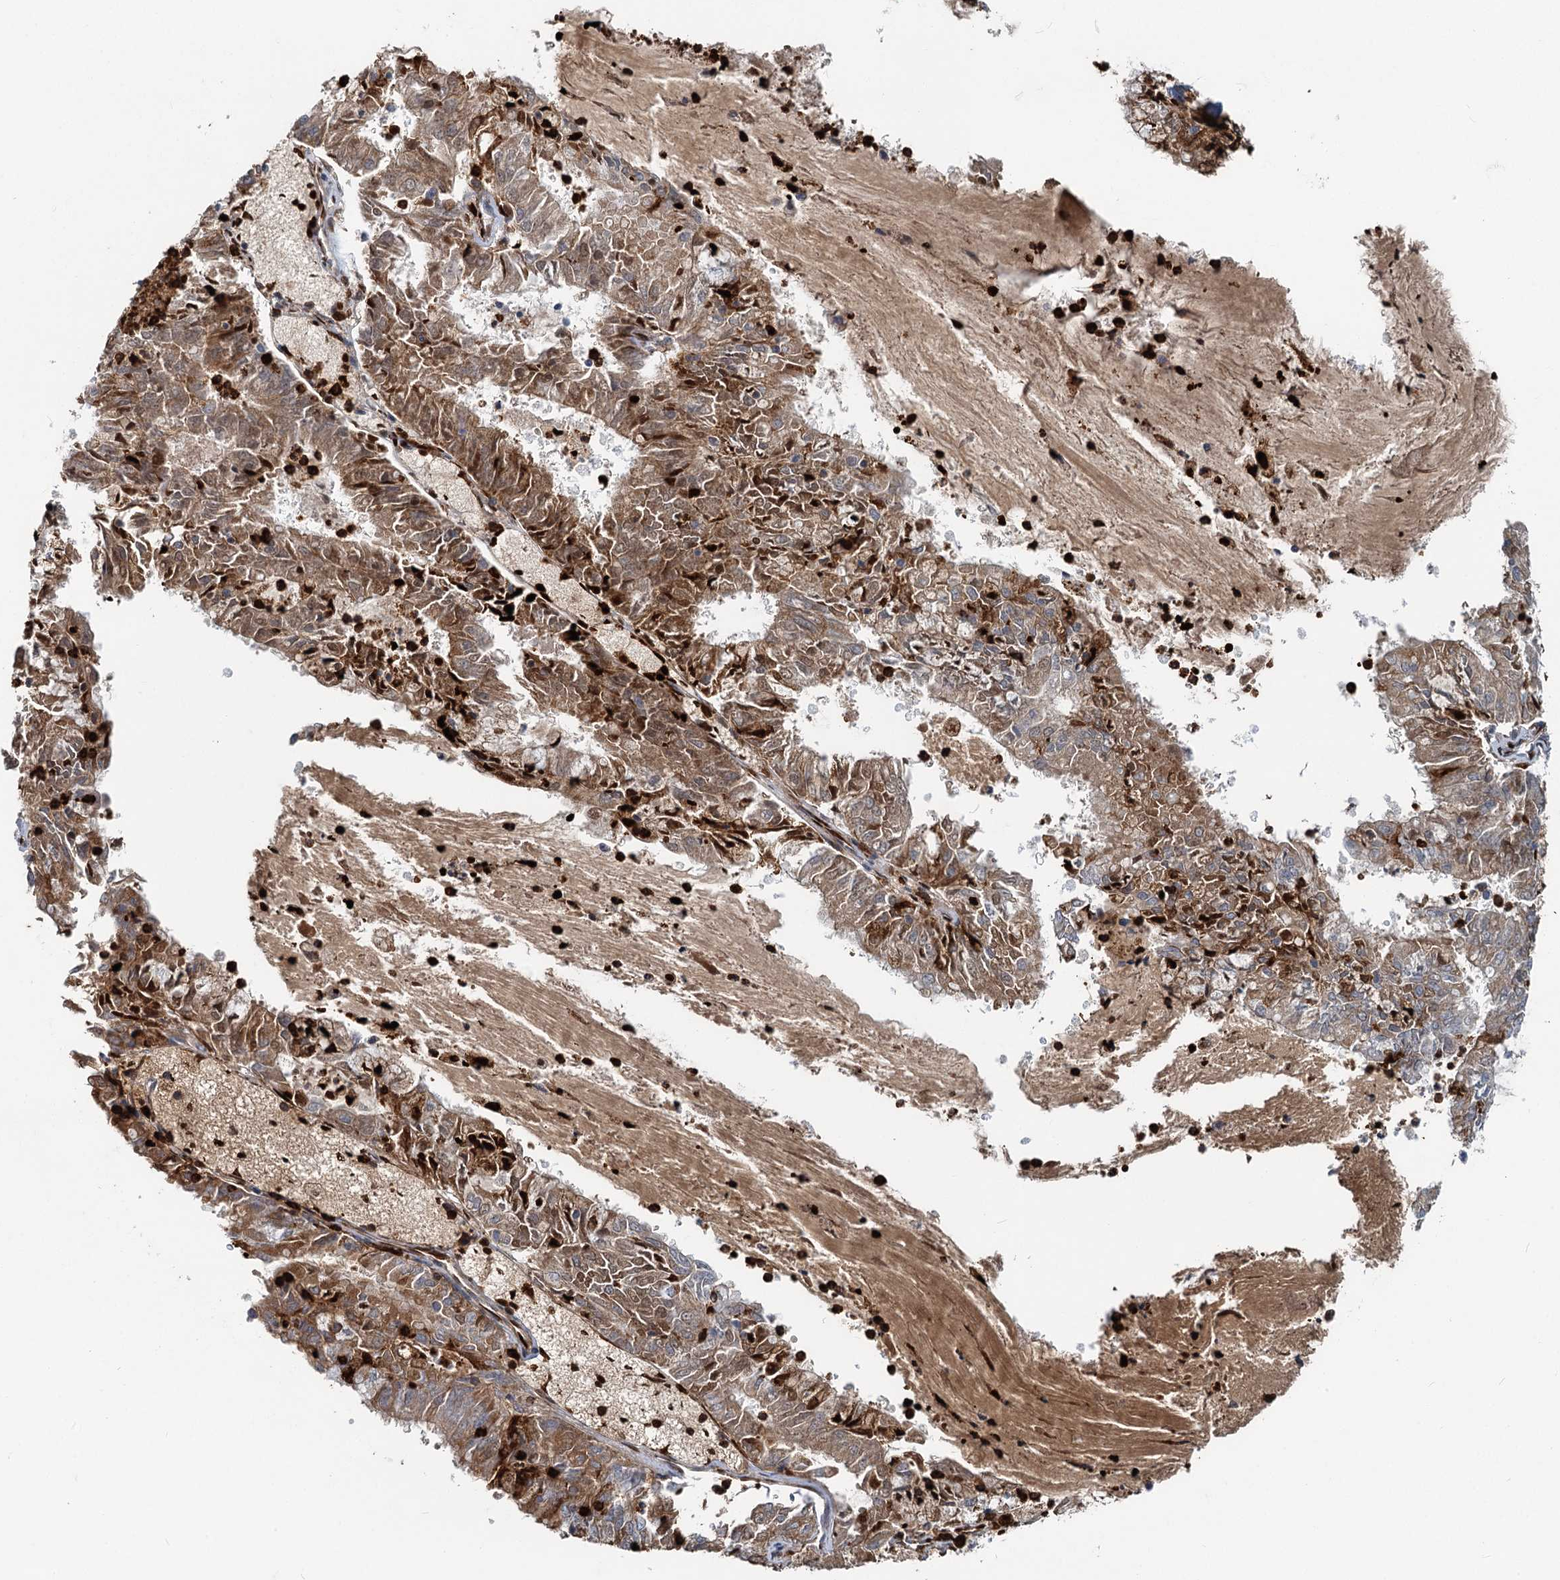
{"staining": {"intensity": "moderate", "quantity": "25%-75%", "location": "cytoplasmic/membranous"}, "tissue": "endometrial cancer", "cell_type": "Tumor cells", "image_type": "cancer", "snomed": [{"axis": "morphology", "description": "Adenocarcinoma, NOS"}, {"axis": "topography", "description": "Endometrium"}], "caption": "Adenocarcinoma (endometrial) stained with a brown dye reveals moderate cytoplasmic/membranous positive staining in about 25%-75% of tumor cells.", "gene": "ADCY2", "patient": {"sex": "female", "age": 57}}